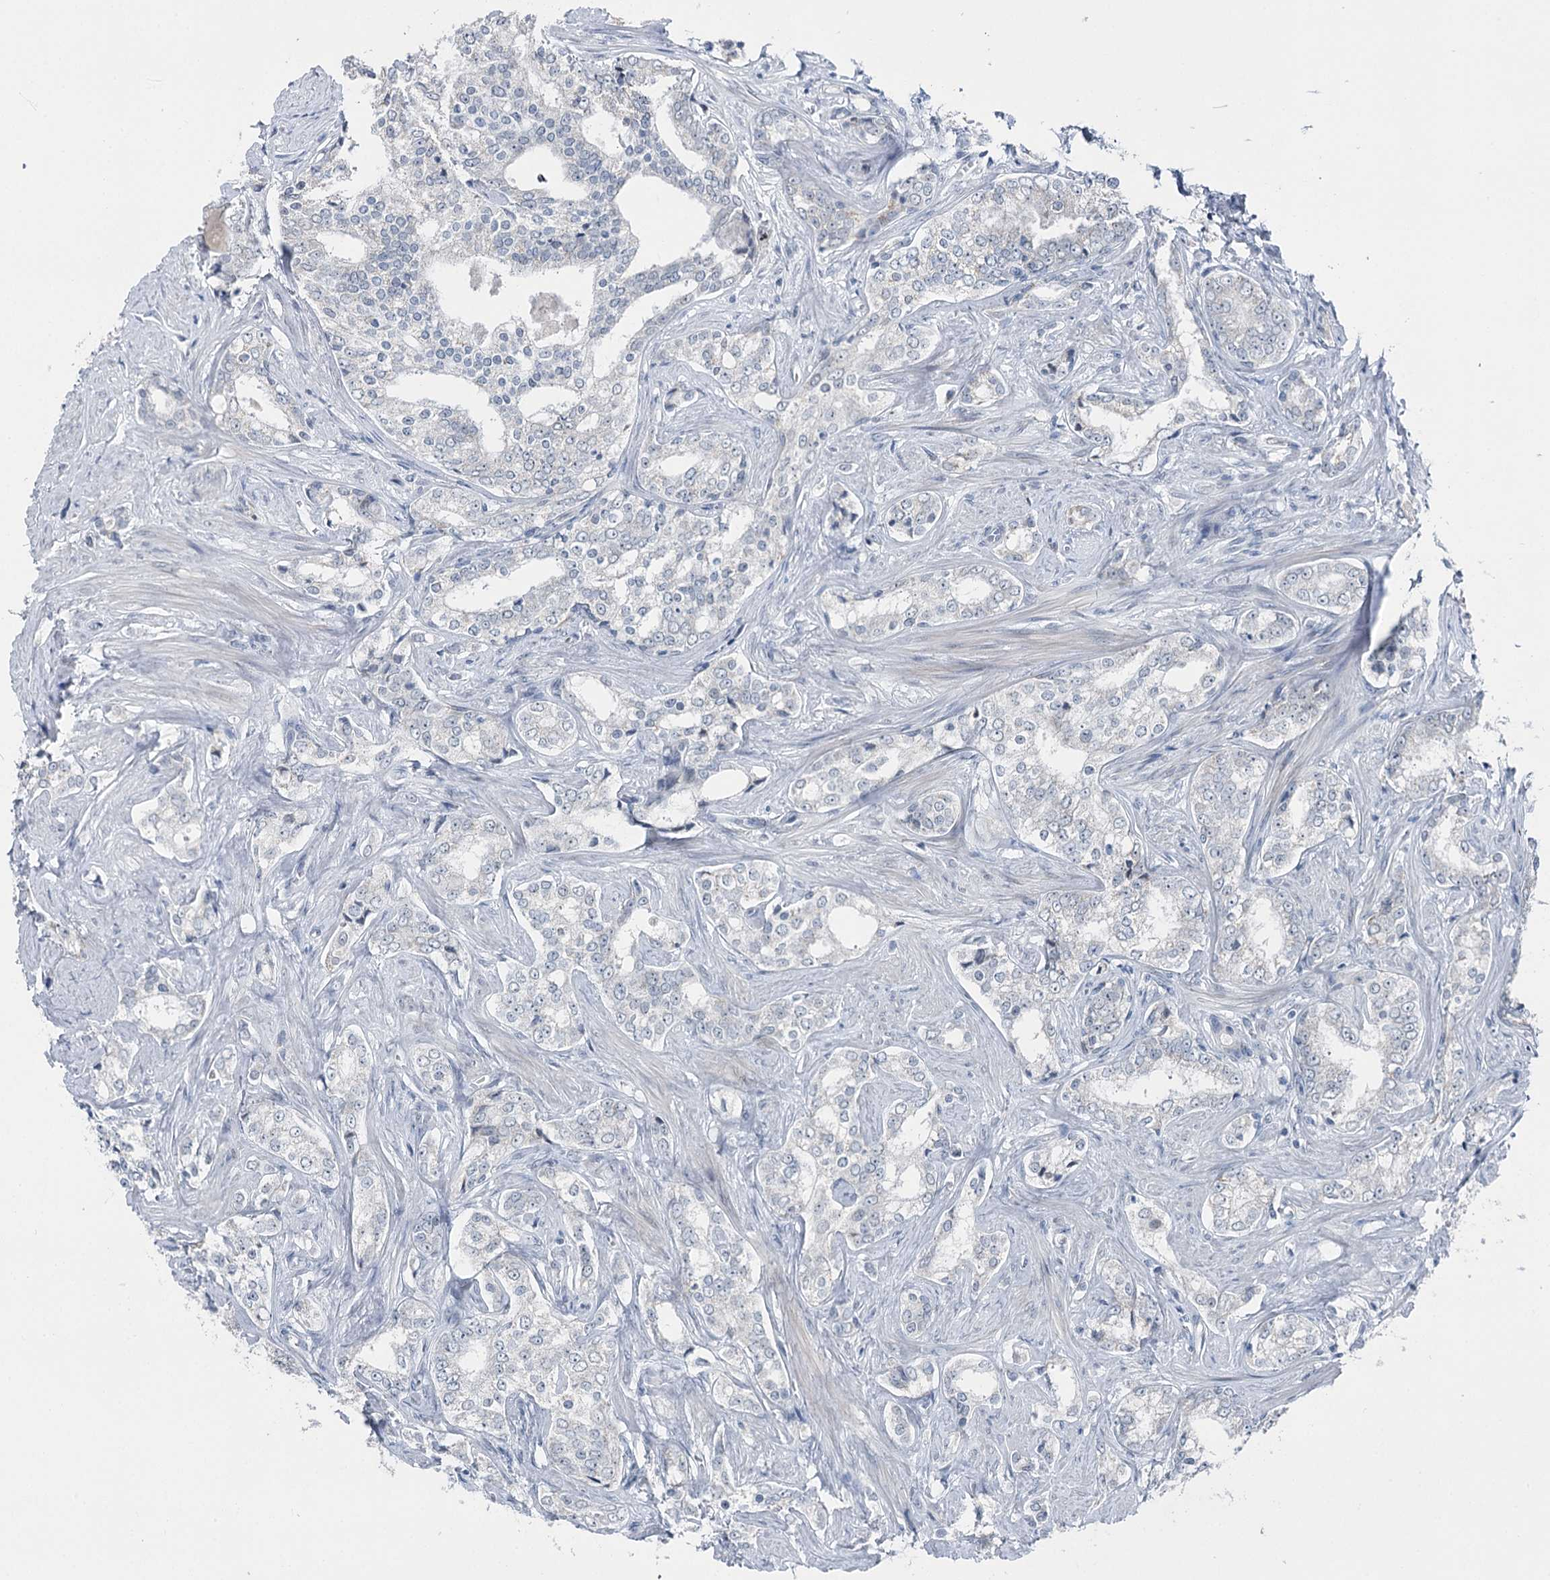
{"staining": {"intensity": "negative", "quantity": "none", "location": "none"}, "tissue": "prostate cancer", "cell_type": "Tumor cells", "image_type": "cancer", "snomed": [{"axis": "morphology", "description": "Adenocarcinoma, High grade"}, {"axis": "topography", "description": "Prostate"}], "caption": "A photomicrograph of prostate cancer stained for a protein reveals no brown staining in tumor cells. (Stains: DAB (3,3'-diaminobenzidine) IHC with hematoxylin counter stain, Microscopy: brightfield microscopy at high magnification).", "gene": "STEEP1", "patient": {"sex": "male", "age": 66}}